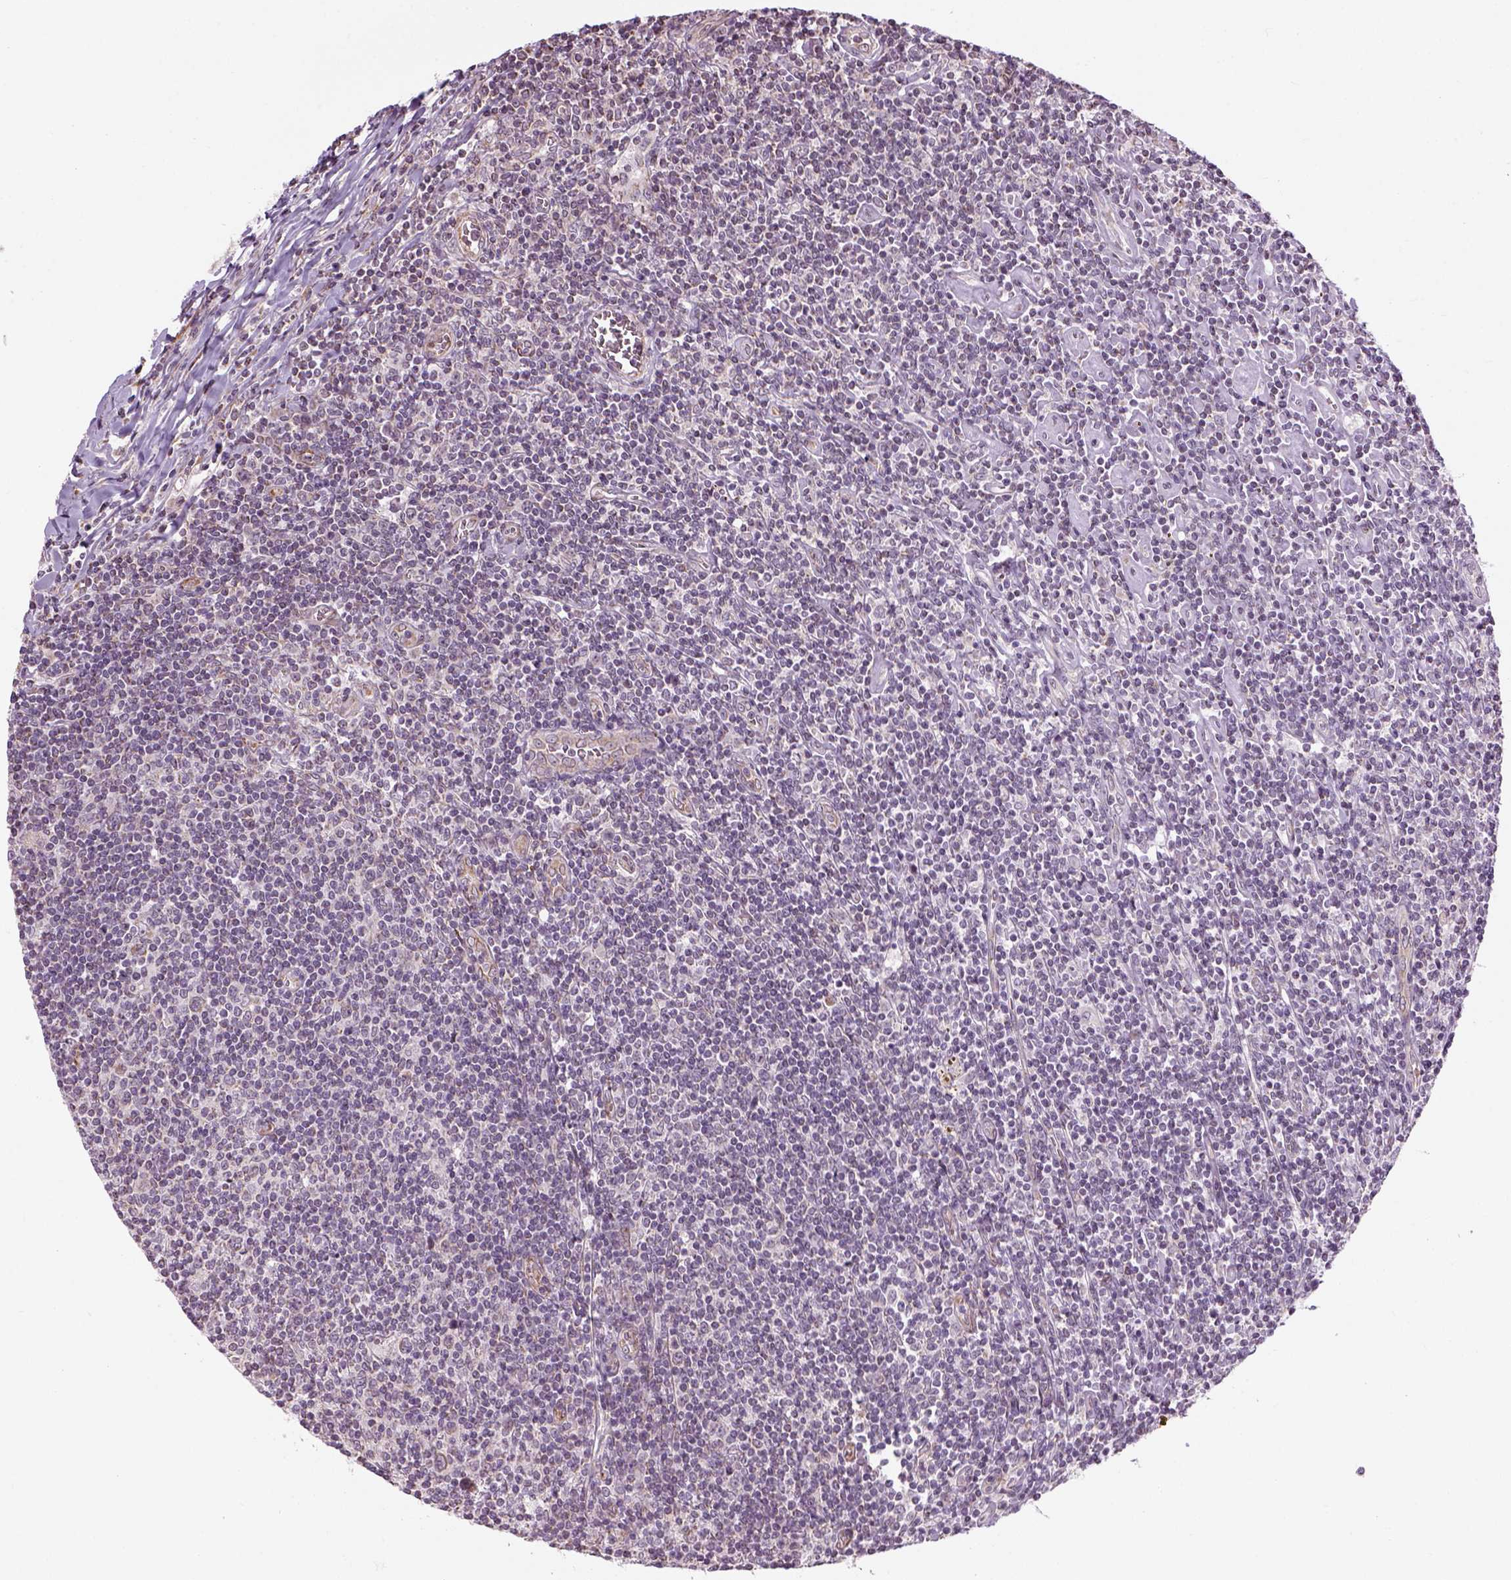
{"staining": {"intensity": "negative", "quantity": "none", "location": "none"}, "tissue": "lymphoma", "cell_type": "Tumor cells", "image_type": "cancer", "snomed": [{"axis": "morphology", "description": "Hodgkin's disease, NOS"}, {"axis": "topography", "description": "Lymph node"}], "caption": "There is no significant expression in tumor cells of lymphoma.", "gene": "XK", "patient": {"sex": "male", "age": 40}}